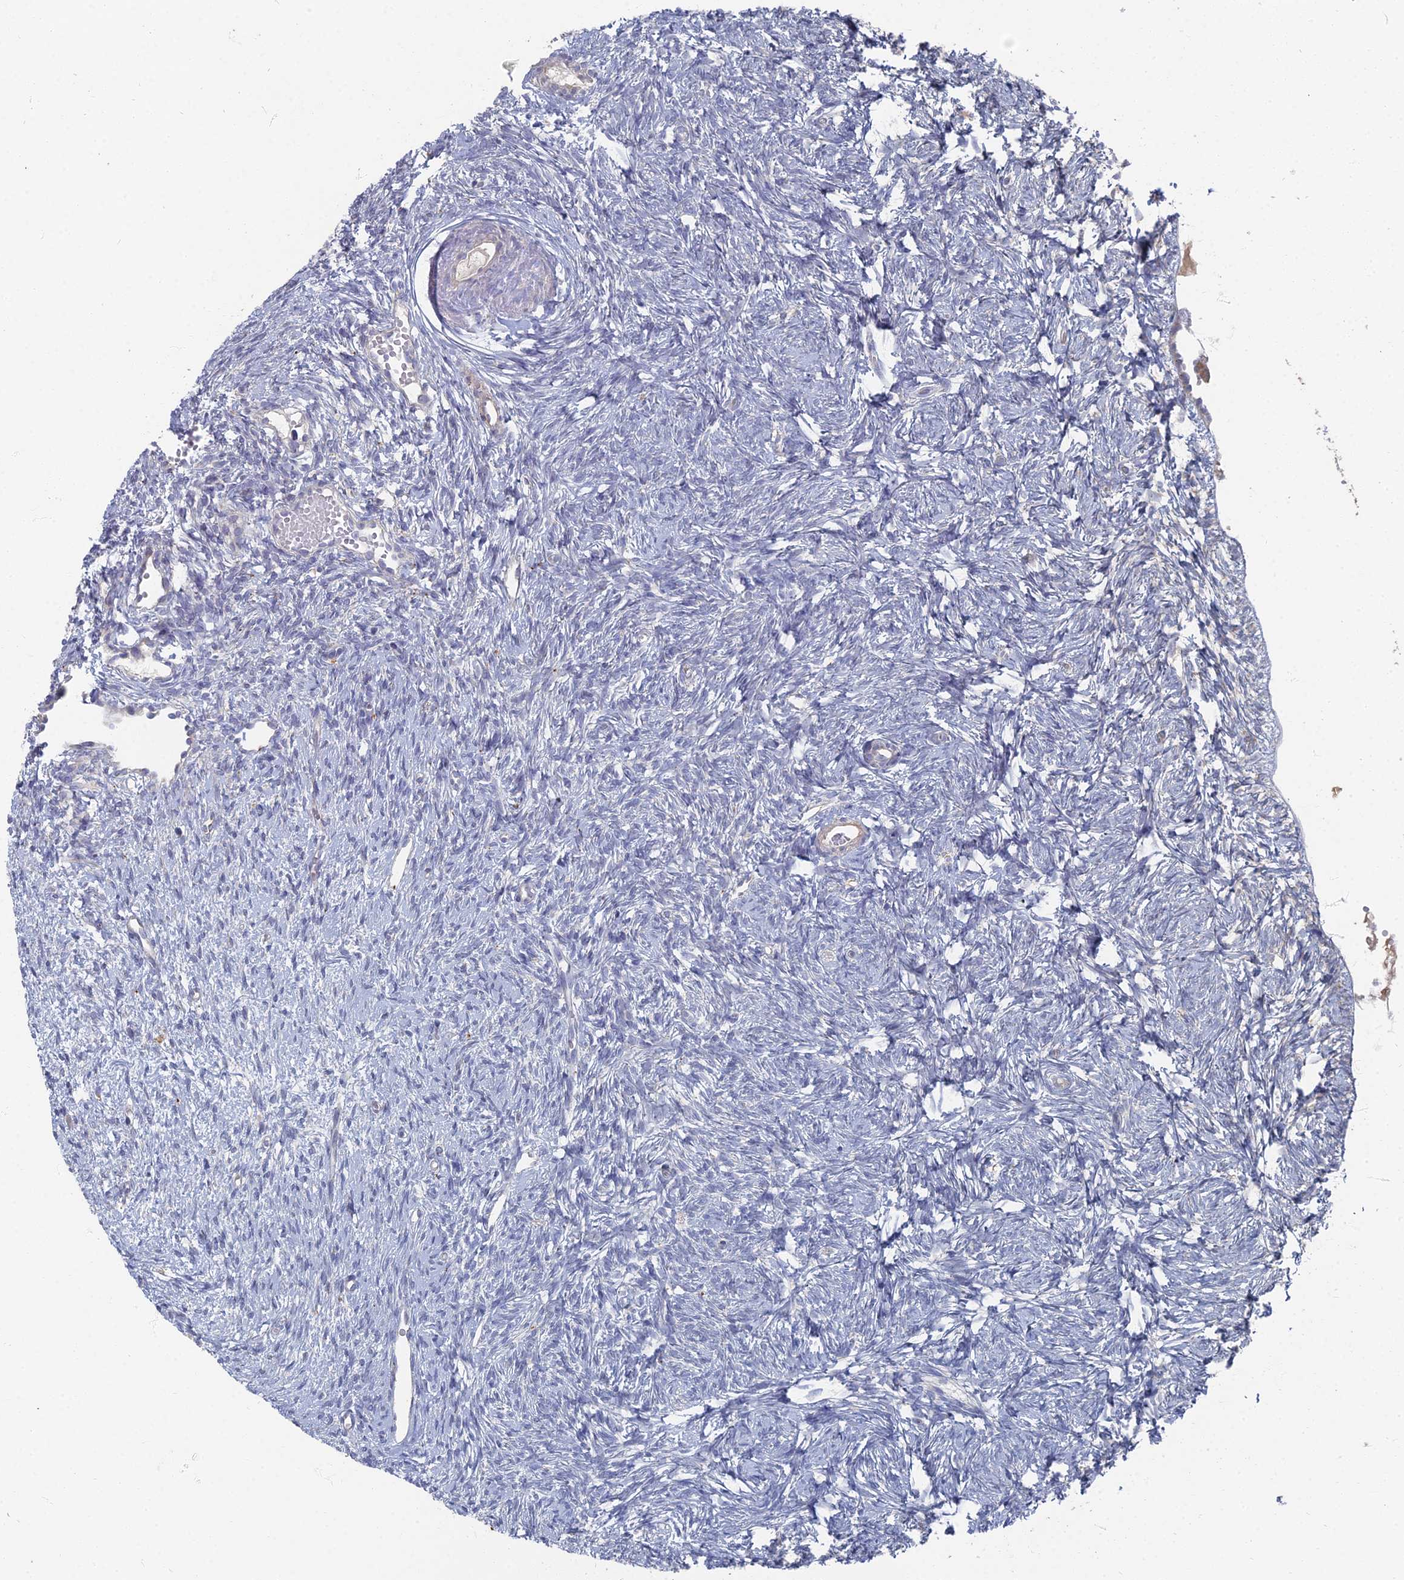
{"staining": {"intensity": "negative", "quantity": "none", "location": "none"}, "tissue": "ovary", "cell_type": "Ovarian stroma cells", "image_type": "normal", "snomed": [{"axis": "morphology", "description": "Normal tissue, NOS"}, {"axis": "topography", "description": "Ovary"}], "caption": "This photomicrograph is of unremarkable ovary stained with immunohistochemistry (IHC) to label a protein in brown with the nuclei are counter-stained blue. There is no expression in ovarian stroma cells.", "gene": "TMEM128", "patient": {"sex": "female", "age": 51}}